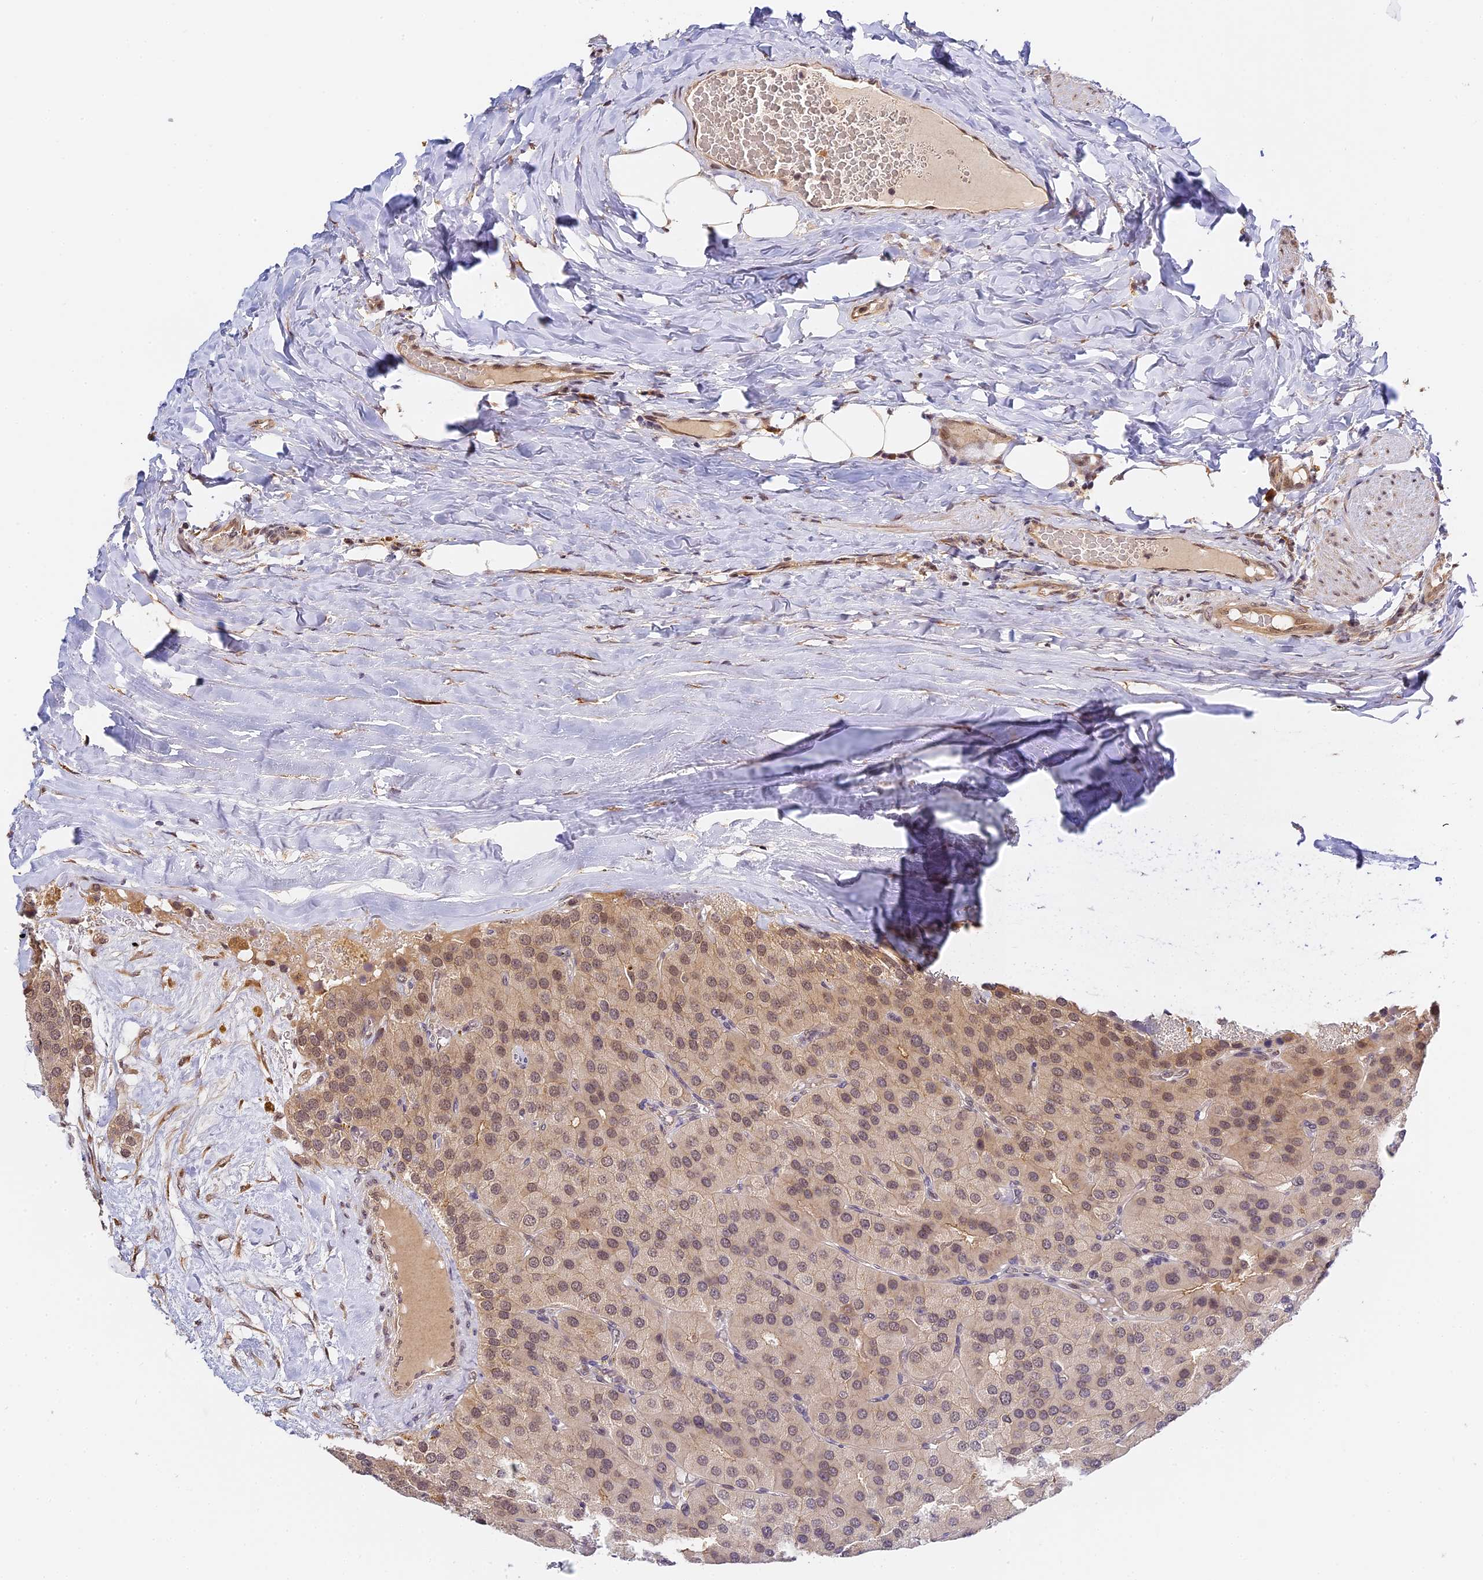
{"staining": {"intensity": "weak", "quantity": "<25%", "location": "cytoplasmic/membranous"}, "tissue": "parathyroid gland", "cell_type": "Glandular cells", "image_type": "normal", "snomed": [{"axis": "morphology", "description": "Normal tissue, NOS"}, {"axis": "morphology", "description": "Adenoma, NOS"}, {"axis": "topography", "description": "Parathyroid gland"}], "caption": "There is no significant expression in glandular cells of parathyroid gland. (Immunohistochemistry, brightfield microscopy, high magnification).", "gene": "IMPACT", "patient": {"sex": "female", "age": 86}}